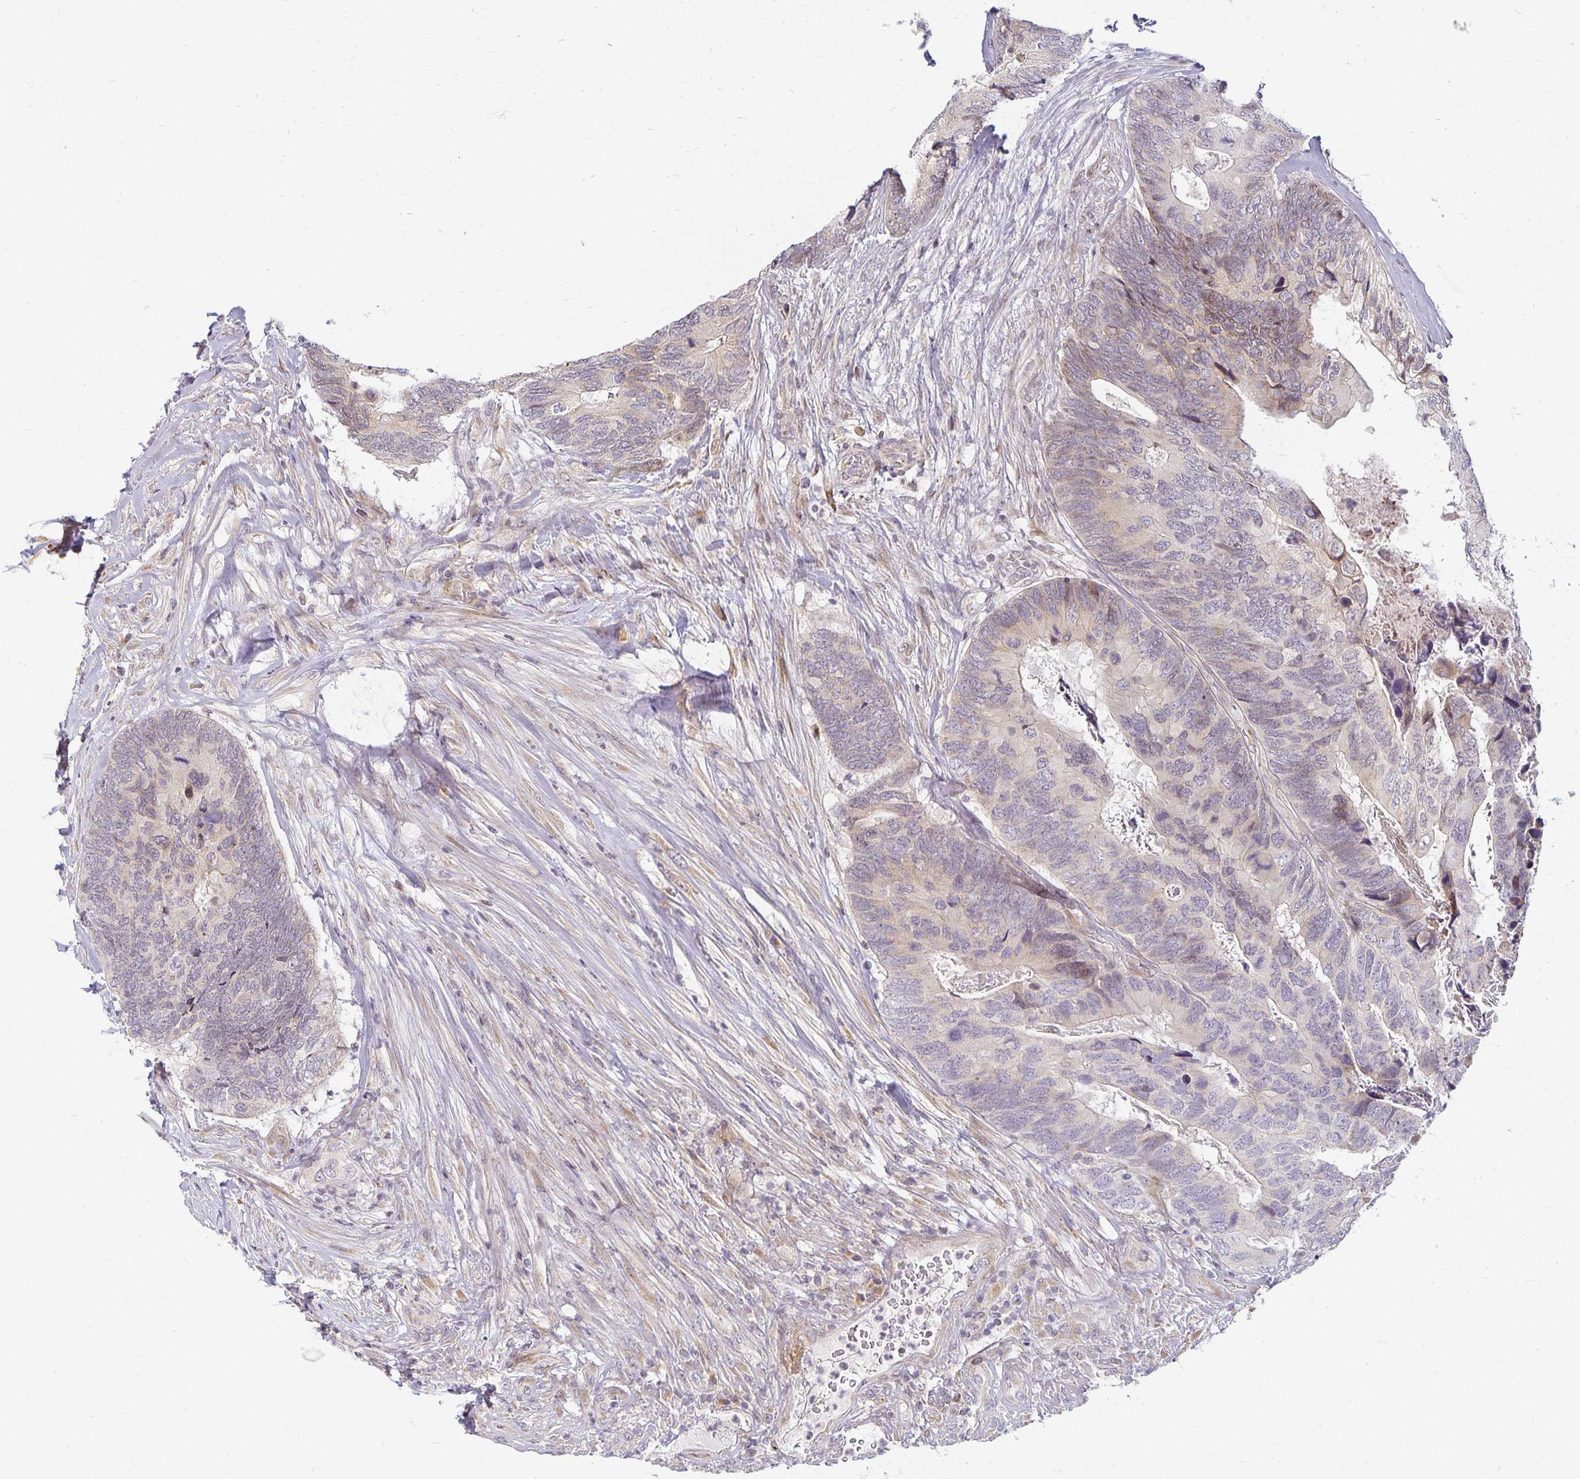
{"staining": {"intensity": "weak", "quantity": "25%-75%", "location": "cytoplasmic/membranous"}, "tissue": "breast cancer", "cell_type": "Tumor cells", "image_type": "cancer", "snomed": [{"axis": "morphology", "description": "Lobular carcinoma"}, {"axis": "topography", "description": "Breast"}], "caption": "Tumor cells exhibit low levels of weak cytoplasmic/membranous positivity in about 25%-75% of cells in human breast cancer (lobular carcinoma).", "gene": "EHF", "patient": {"sex": "female", "age": 59}}